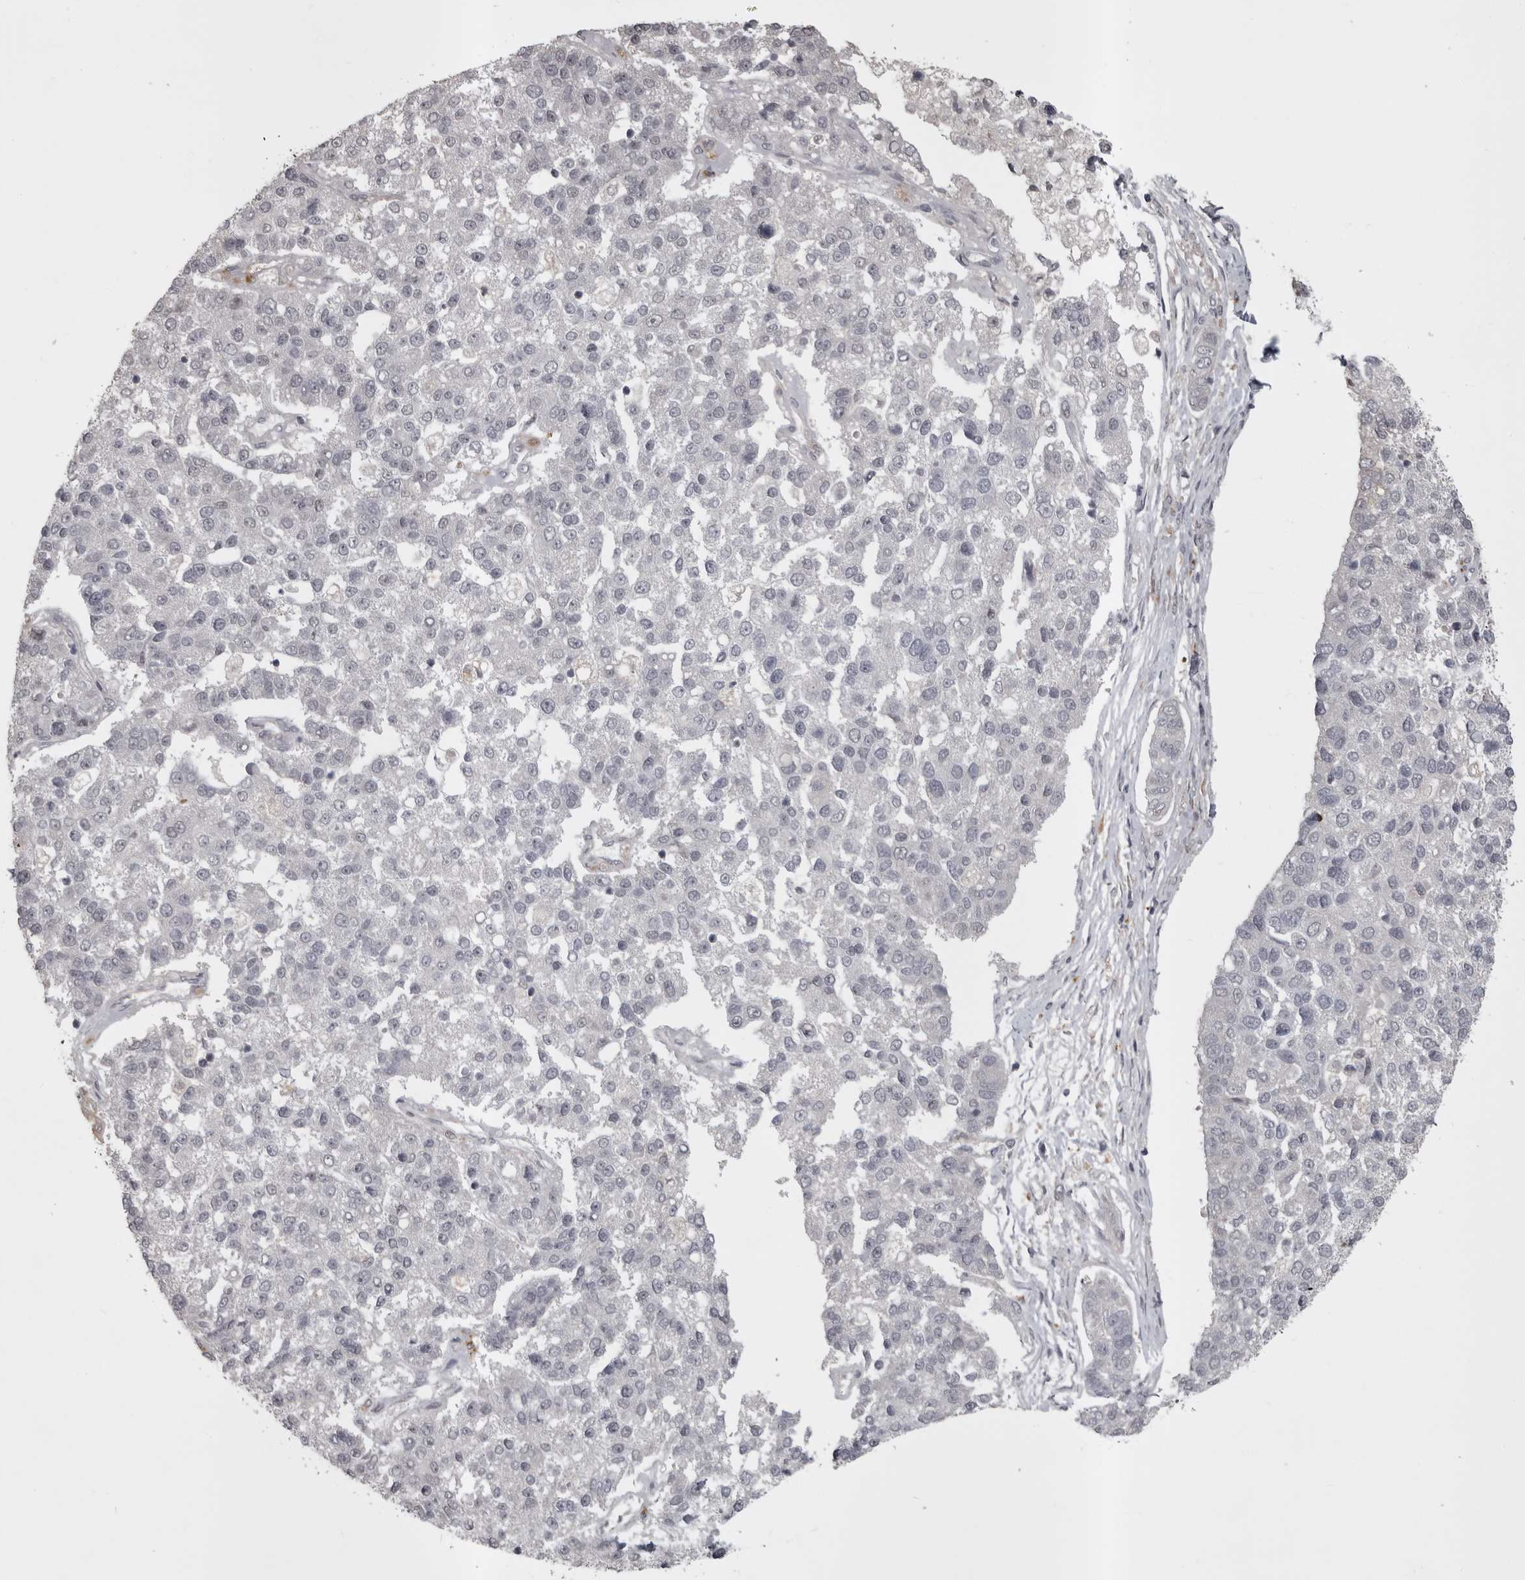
{"staining": {"intensity": "negative", "quantity": "none", "location": "none"}, "tissue": "pancreatic cancer", "cell_type": "Tumor cells", "image_type": "cancer", "snomed": [{"axis": "morphology", "description": "Adenocarcinoma, NOS"}, {"axis": "topography", "description": "Pancreas"}], "caption": "Adenocarcinoma (pancreatic) was stained to show a protein in brown. There is no significant positivity in tumor cells.", "gene": "SNX16", "patient": {"sex": "female", "age": 61}}